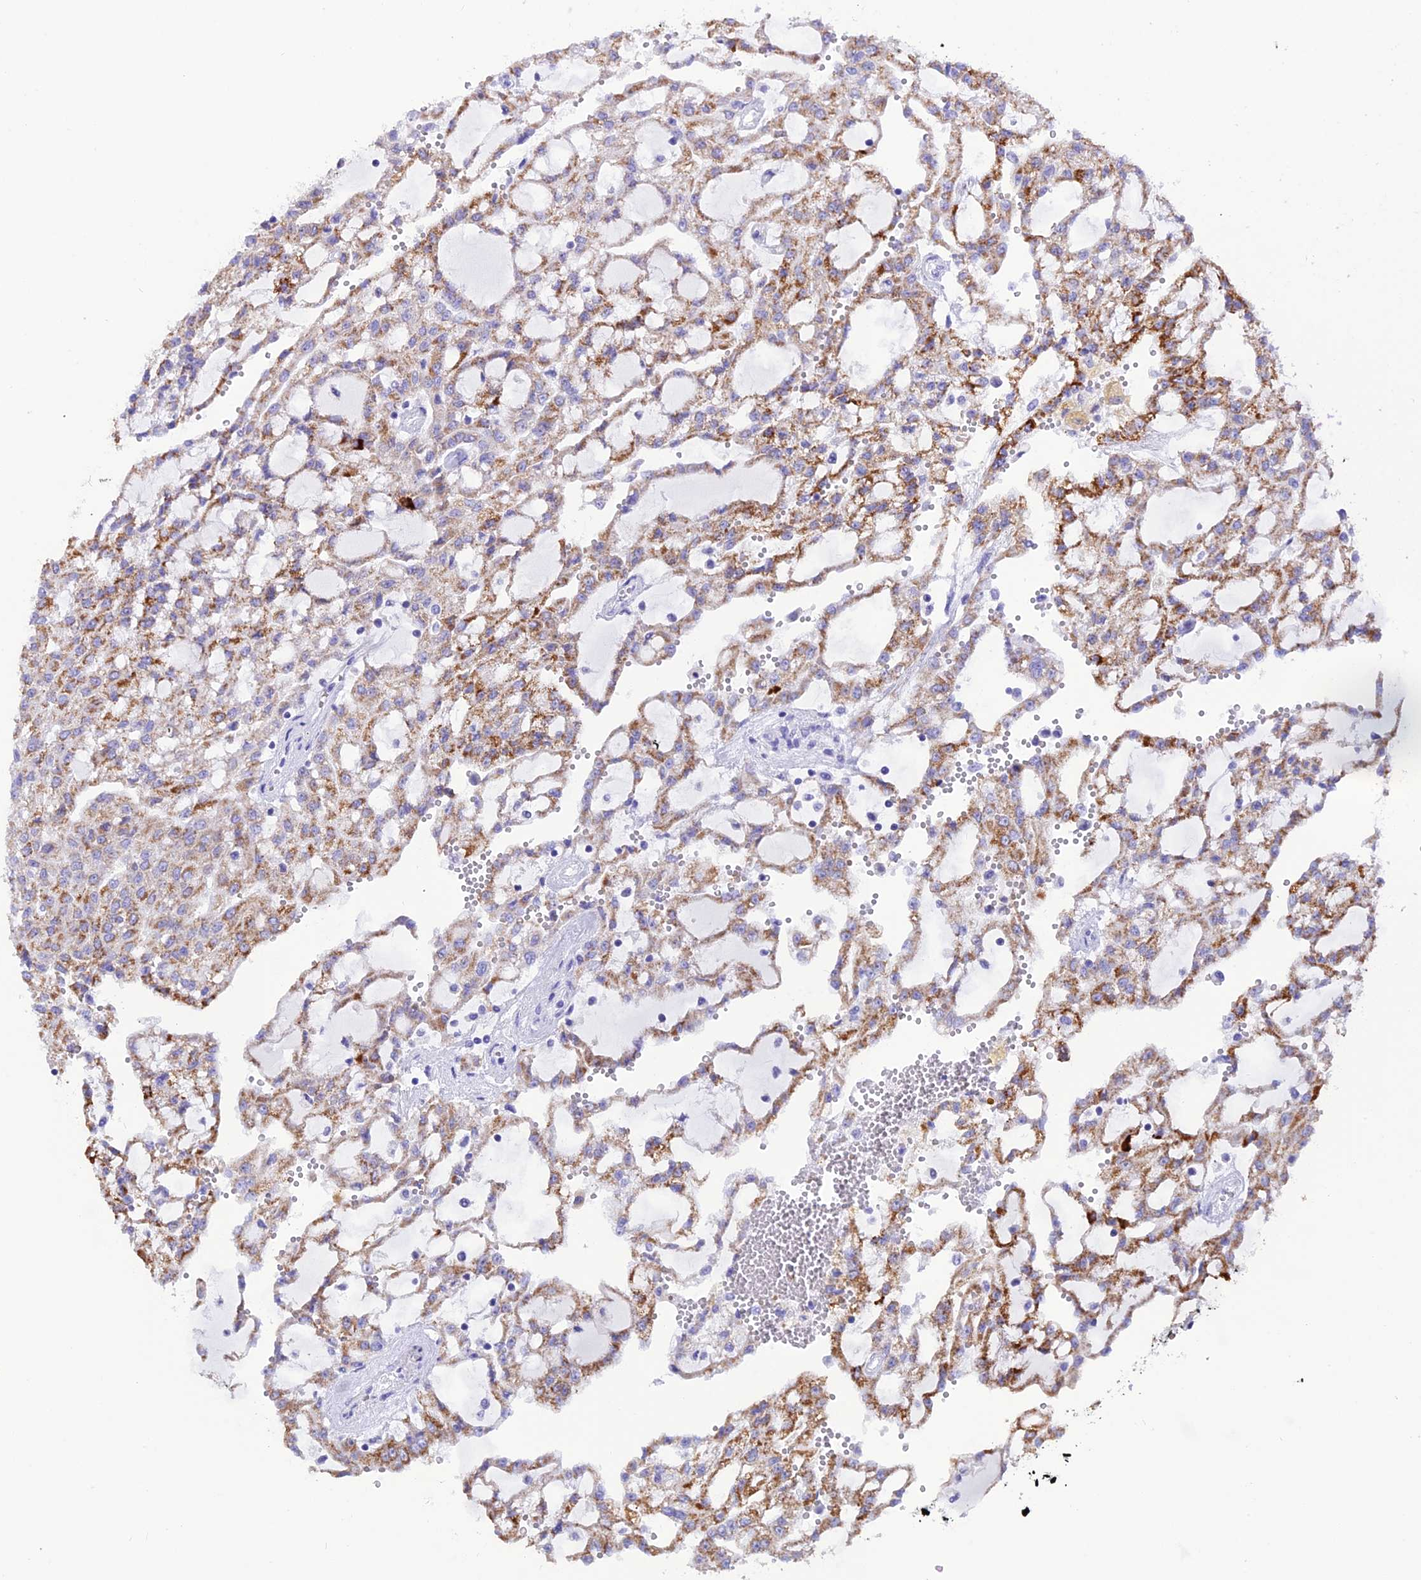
{"staining": {"intensity": "moderate", "quantity": "25%-75%", "location": "cytoplasmic/membranous"}, "tissue": "renal cancer", "cell_type": "Tumor cells", "image_type": "cancer", "snomed": [{"axis": "morphology", "description": "Adenocarcinoma, NOS"}, {"axis": "topography", "description": "Kidney"}], "caption": "Renal cancer (adenocarcinoma) tissue displays moderate cytoplasmic/membranous expression in approximately 25%-75% of tumor cells, visualized by immunohistochemistry. Immunohistochemistry (ihc) stains the protein of interest in brown and the nuclei are stained blue.", "gene": "GLYATL1", "patient": {"sex": "male", "age": 63}}